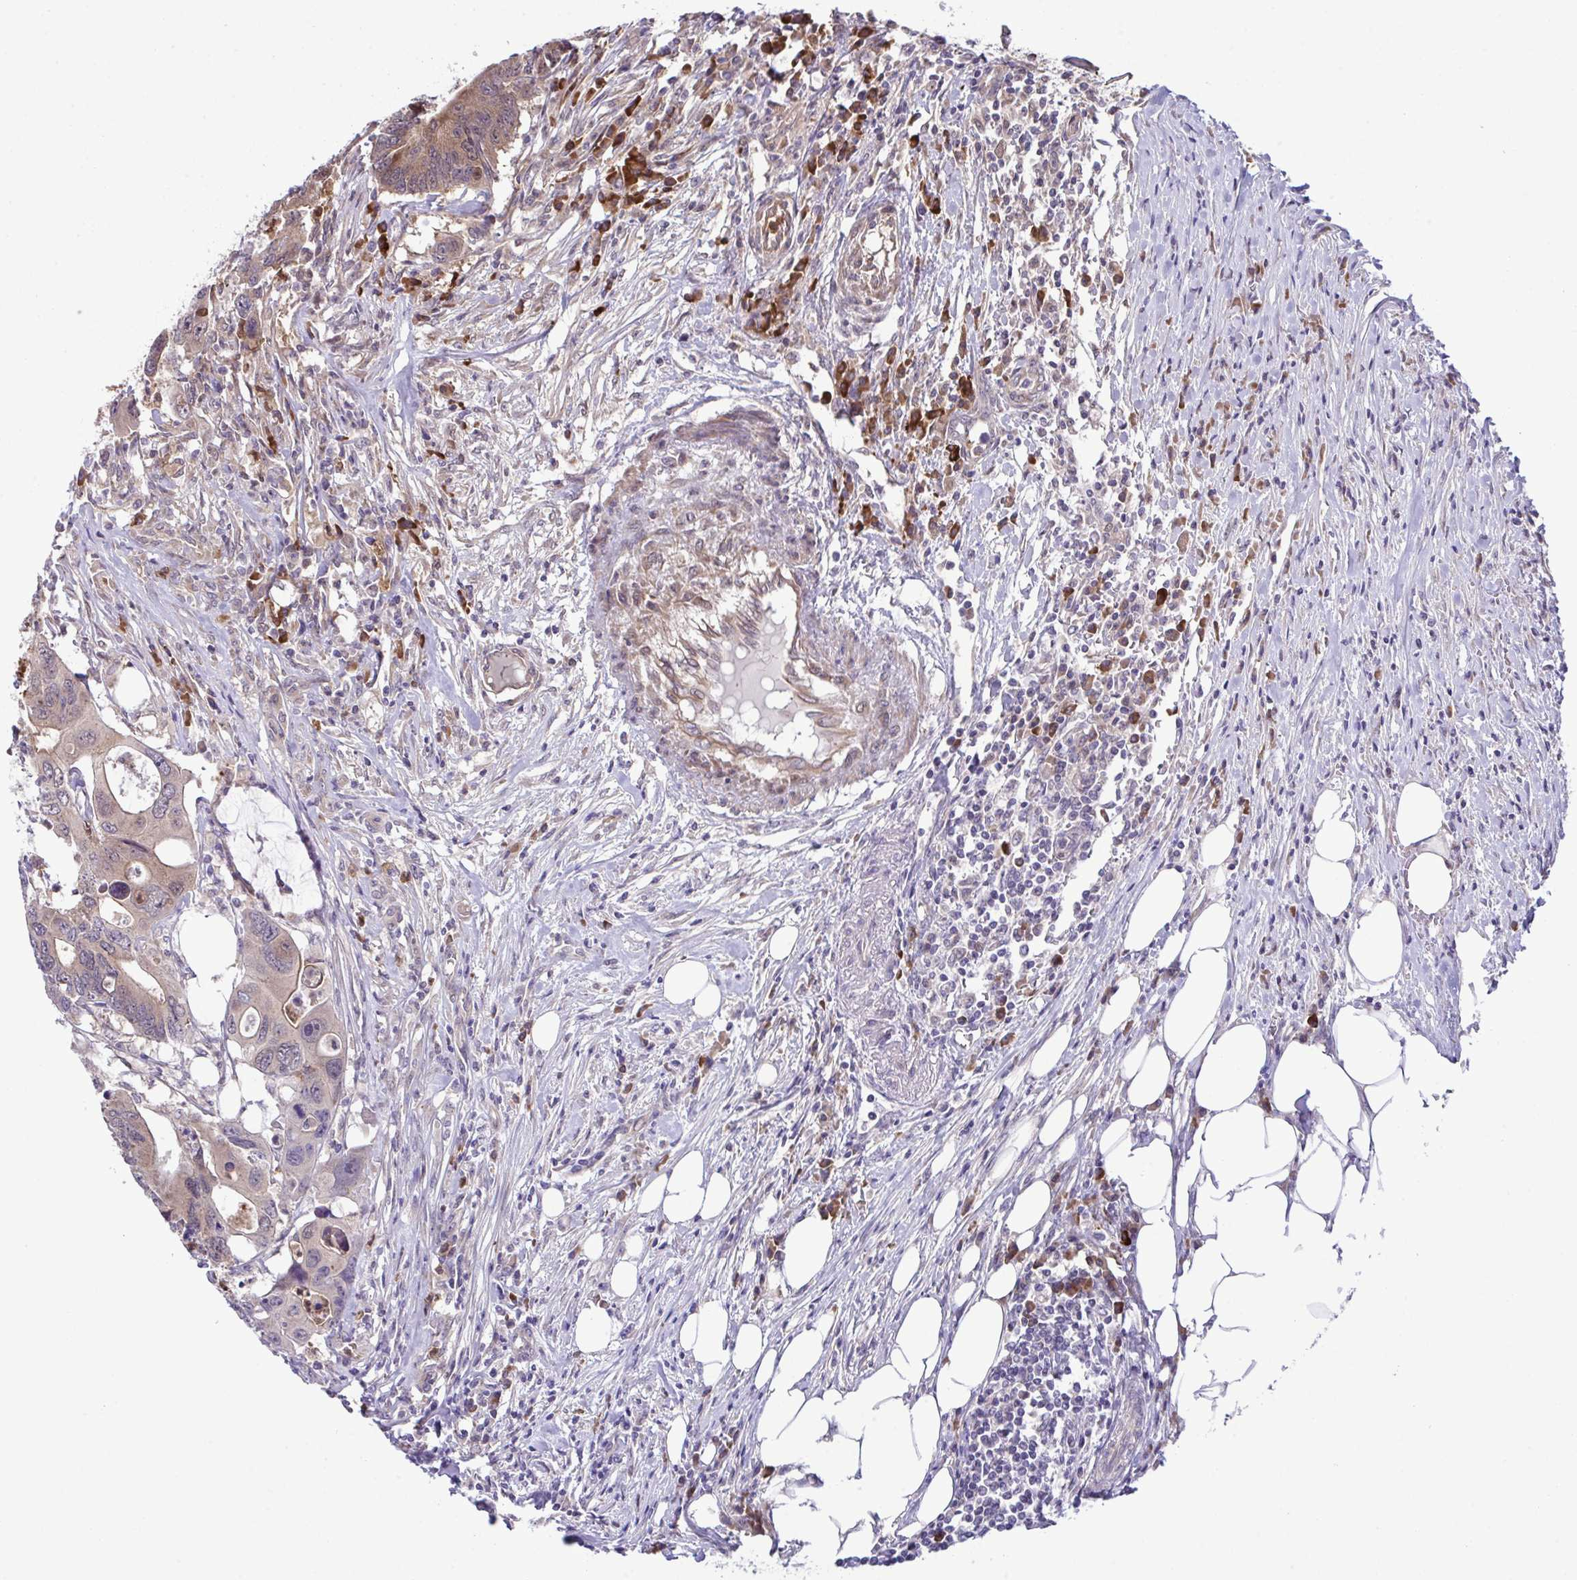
{"staining": {"intensity": "moderate", "quantity": "25%-75%", "location": "cytoplasmic/membranous,nuclear"}, "tissue": "colorectal cancer", "cell_type": "Tumor cells", "image_type": "cancer", "snomed": [{"axis": "morphology", "description": "Adenocarcinoma, NOS"}, {"axis": "topography", "description": "Colon"}], "caption": "Immunohistochemistry (IHC) histopathology image of human colorectal adenocarcinoma stained for a protein (brown), which reveals medium levels of moderate cytoplasmic/membranous and nuclear staining in approximately 25%-75% of tumor cells.", "gene": "CMPK1", "patient": {"sex": "male", "age": 71}}